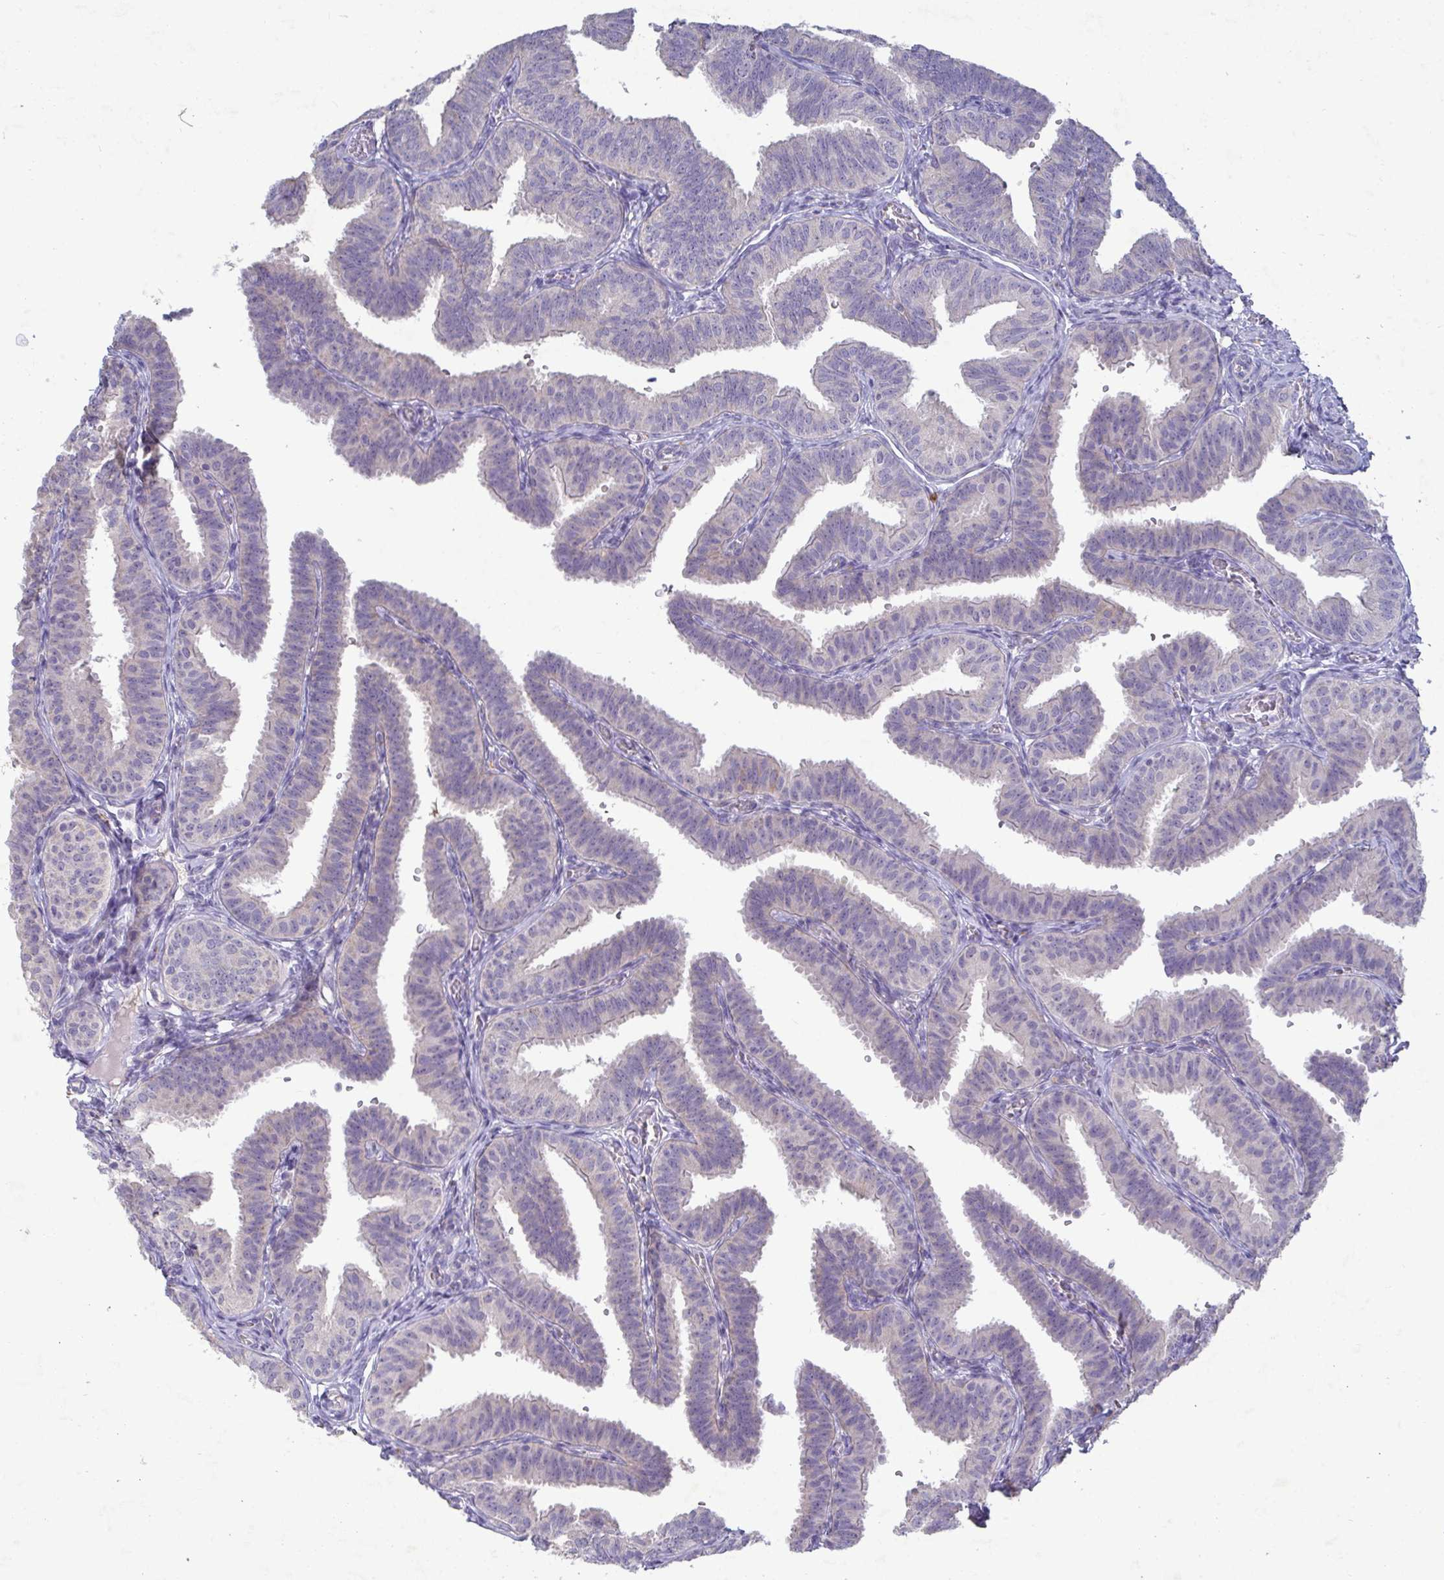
{"staining": {"intensity": "moderate", "quantity": "25%-75%", "location": "cytoplasmic/membranous"}, "tissue": "fallopian tube", "cell_type": "Glandular cells", "image_type": "normal", "snomed": [{"axis": "morphology", "description": "Normal tissue, NOS"}, {"axis": "topography", "description": "Fallopian tube"}], "caption": "Moderate cytoplasmic/membranous protein positivity is appreciated in approximately 25%-75% of glandular cells in fallopian tube. (DAB (3,3'-diaminobenzidine) IHC with brightfield microscopy, high magnification).", "gene": "GALNT13", "patient": {"sex": "female", "age": 25}}